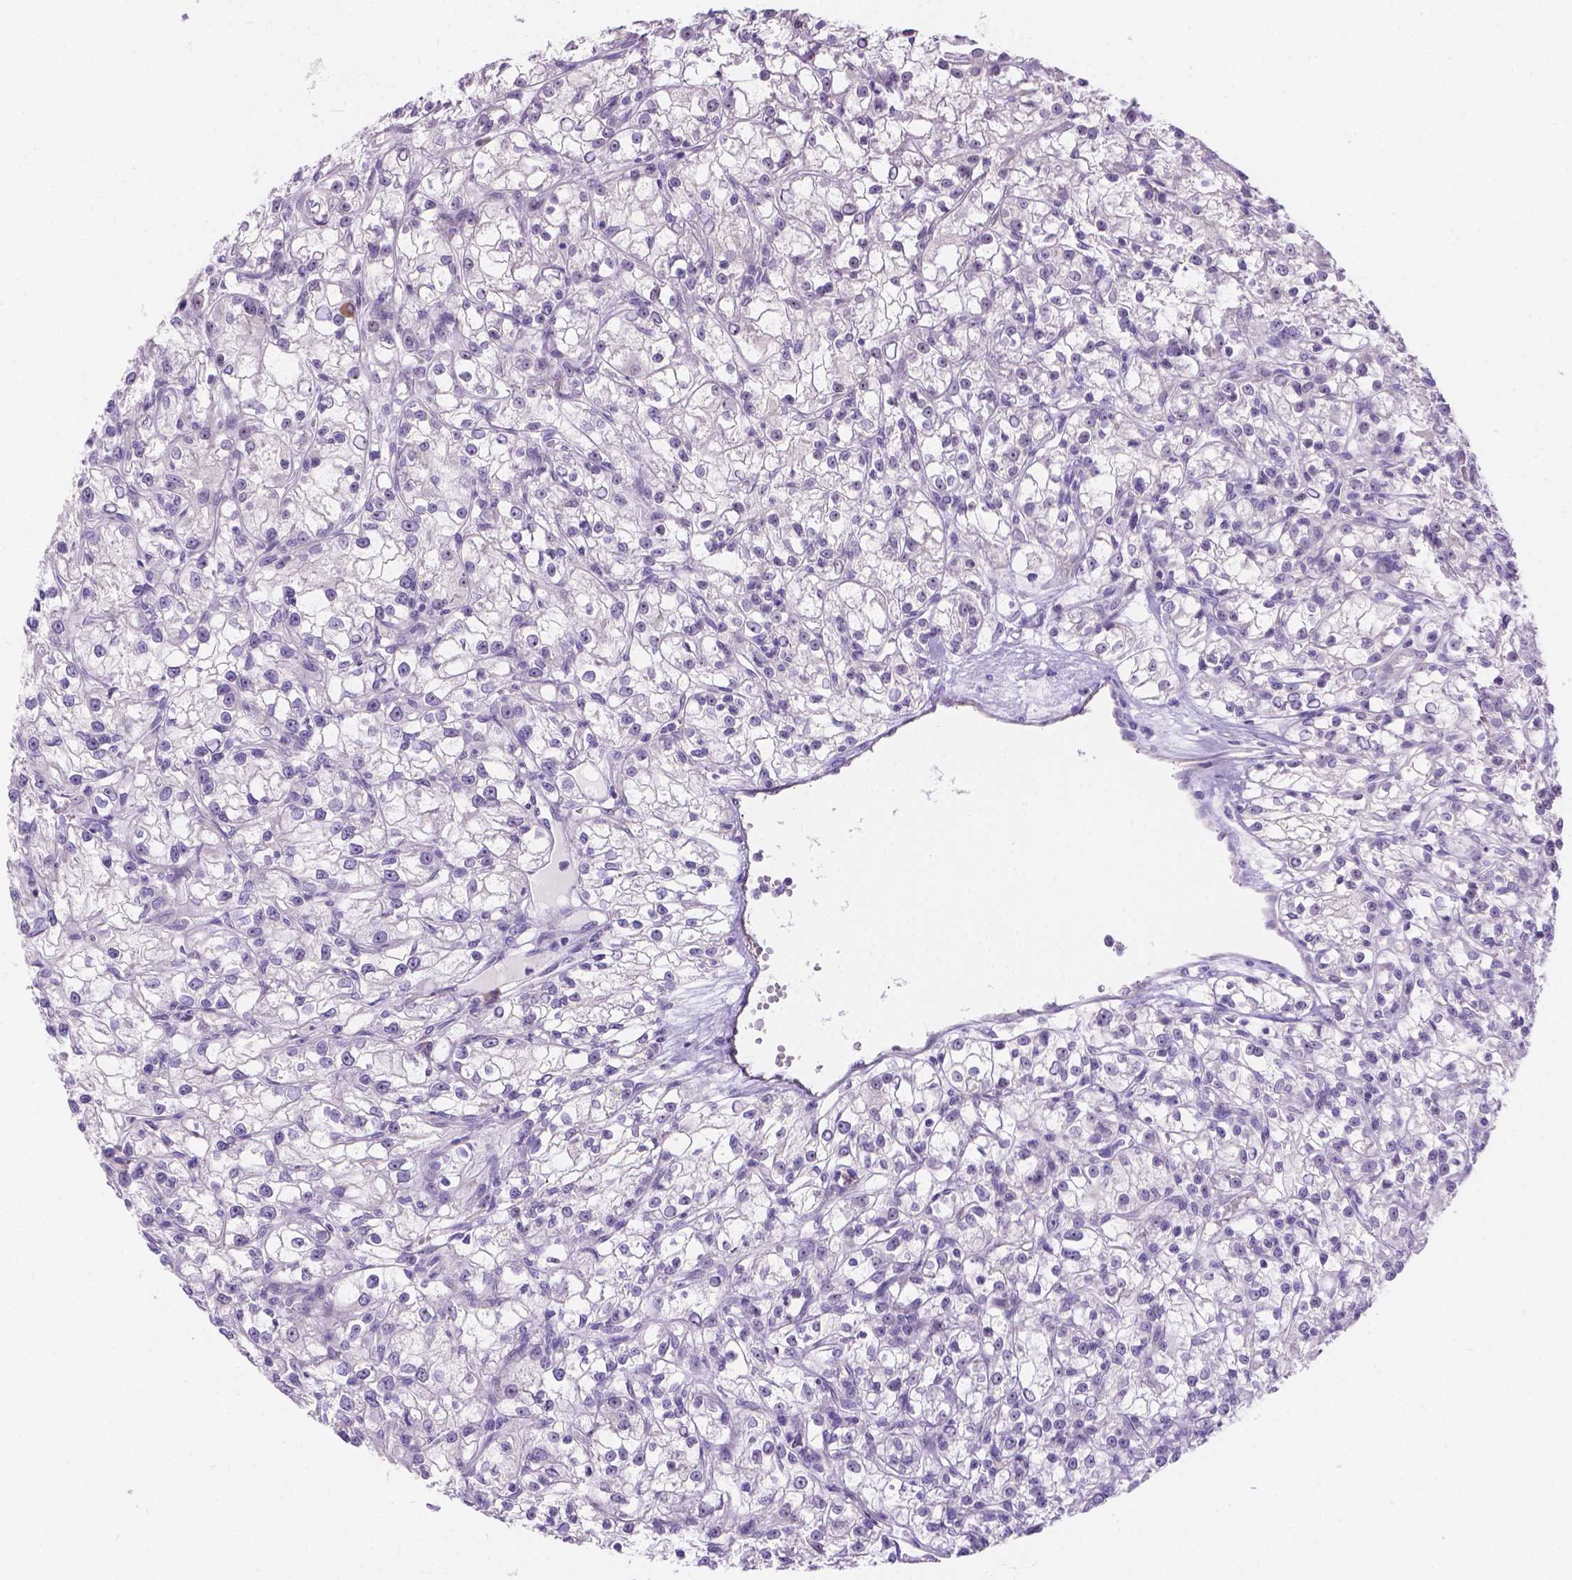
{"staining": {"intensity": "negative", "quantity": "none", "location": "none"}, "tissue": "renal cancer", "cell_type": "Tumor cells", "image_type": "cancer", "snomed": [{"axis": "morphology", "description": "Adenocarcinoma, NOS"}, {"axis": "topography", "description": "Kidney"}], "caption": "Immunohistochemistry image of neoplastic tissue: renal adenocarcinoma stained with DAB (3,3'-diaminobenzidine) reveals no significant protein staining in tumor cells.", "gene": "CD96", "patient": {"sex": "female", "age": 59}}